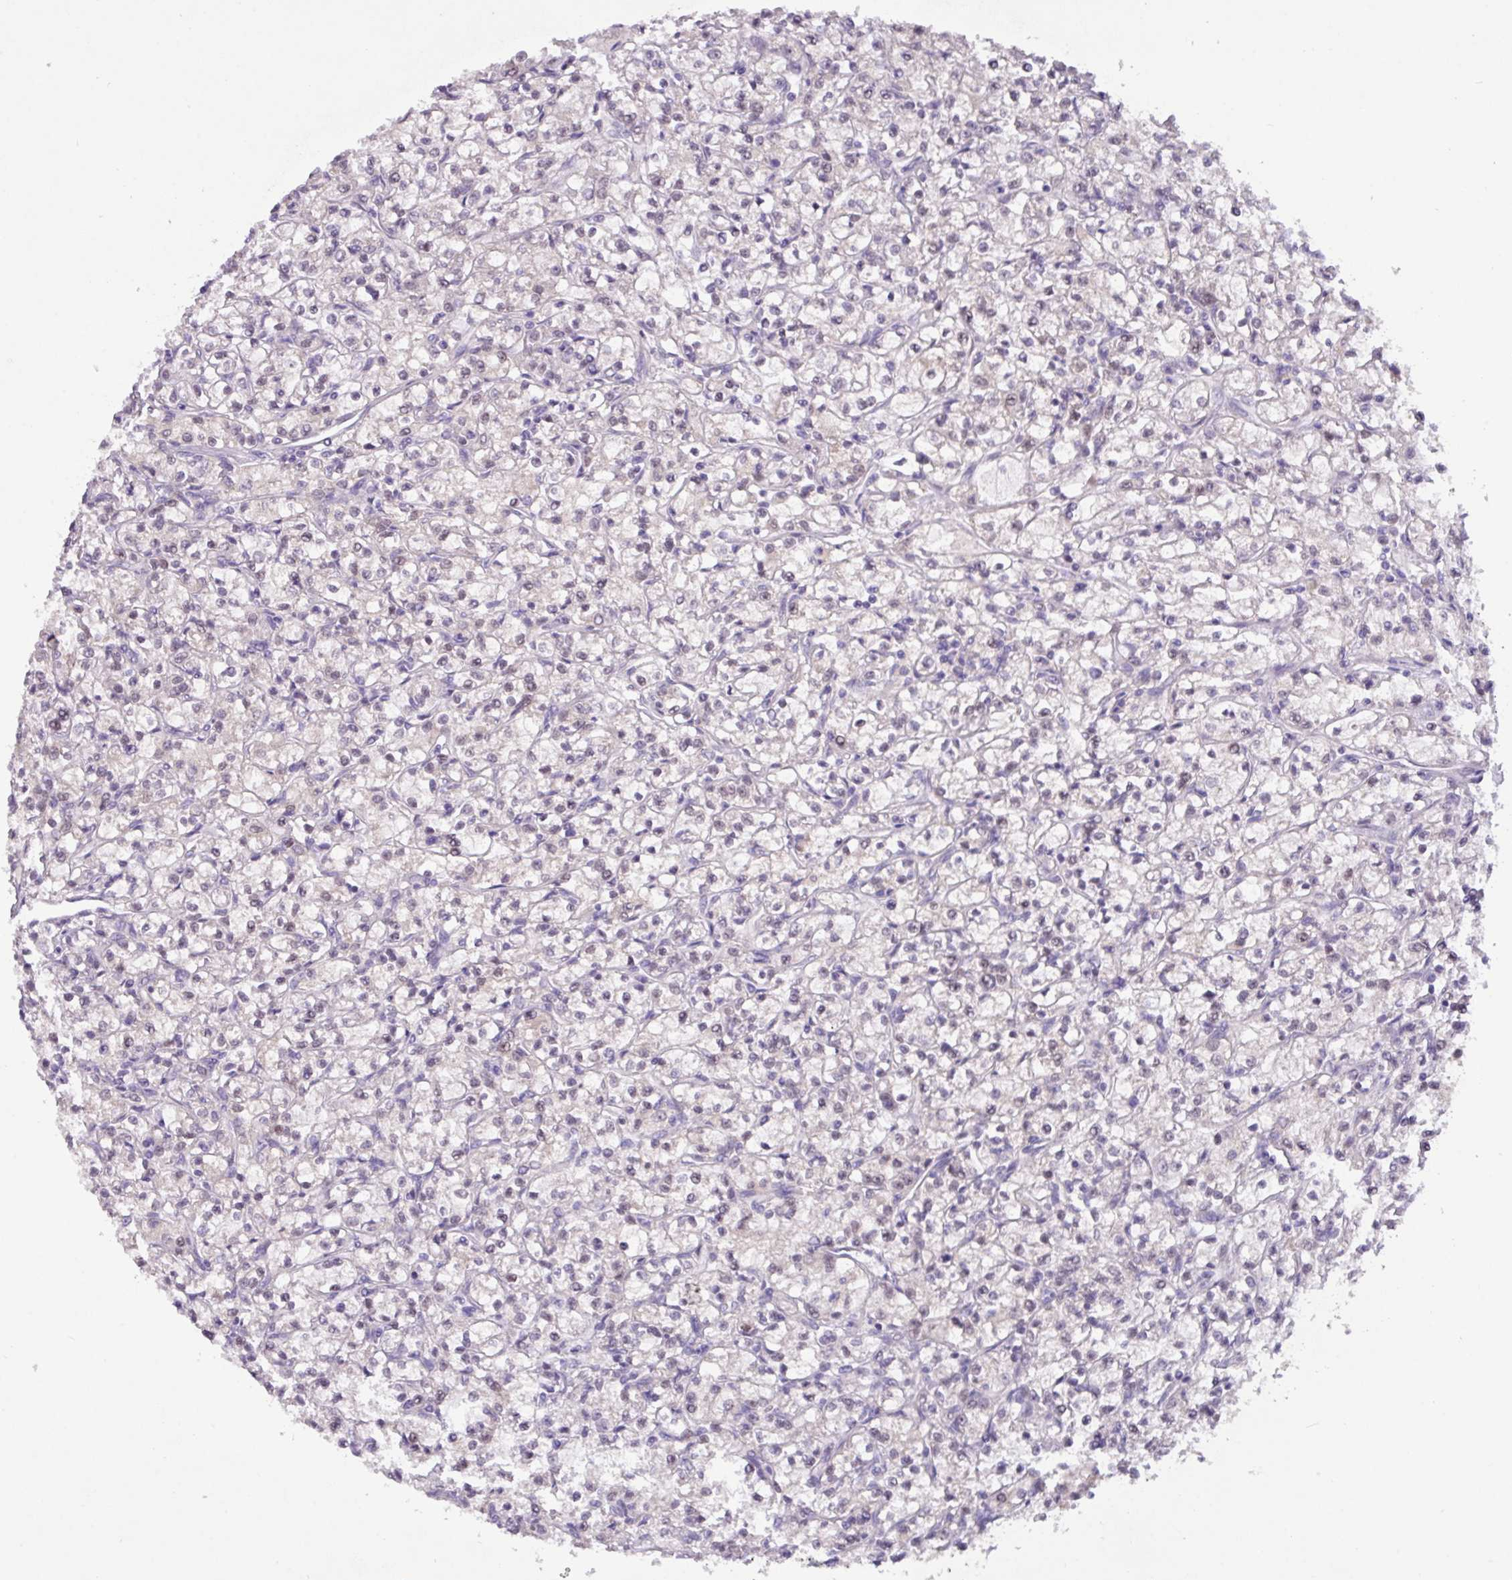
{"staining": {"intensity": "negative", "quantity": "none", "location": "none"}, "tissue": "renal cancer", "cell_type": "Tumor cells", "image_type": "cancer", "snomed": [{"axis": "morphology", "description": "Adenocarcinoma, NOS"}, {"axis": "topography", "description": "Kidney"}], "caption": "Immunohistochemistry micrograph of renal adenocarcinoma stained for a protein (brown), which exhibits no expression in tumor cells.", "gene": "PAX8", "patient": {"sex": "female", "age": 59}}